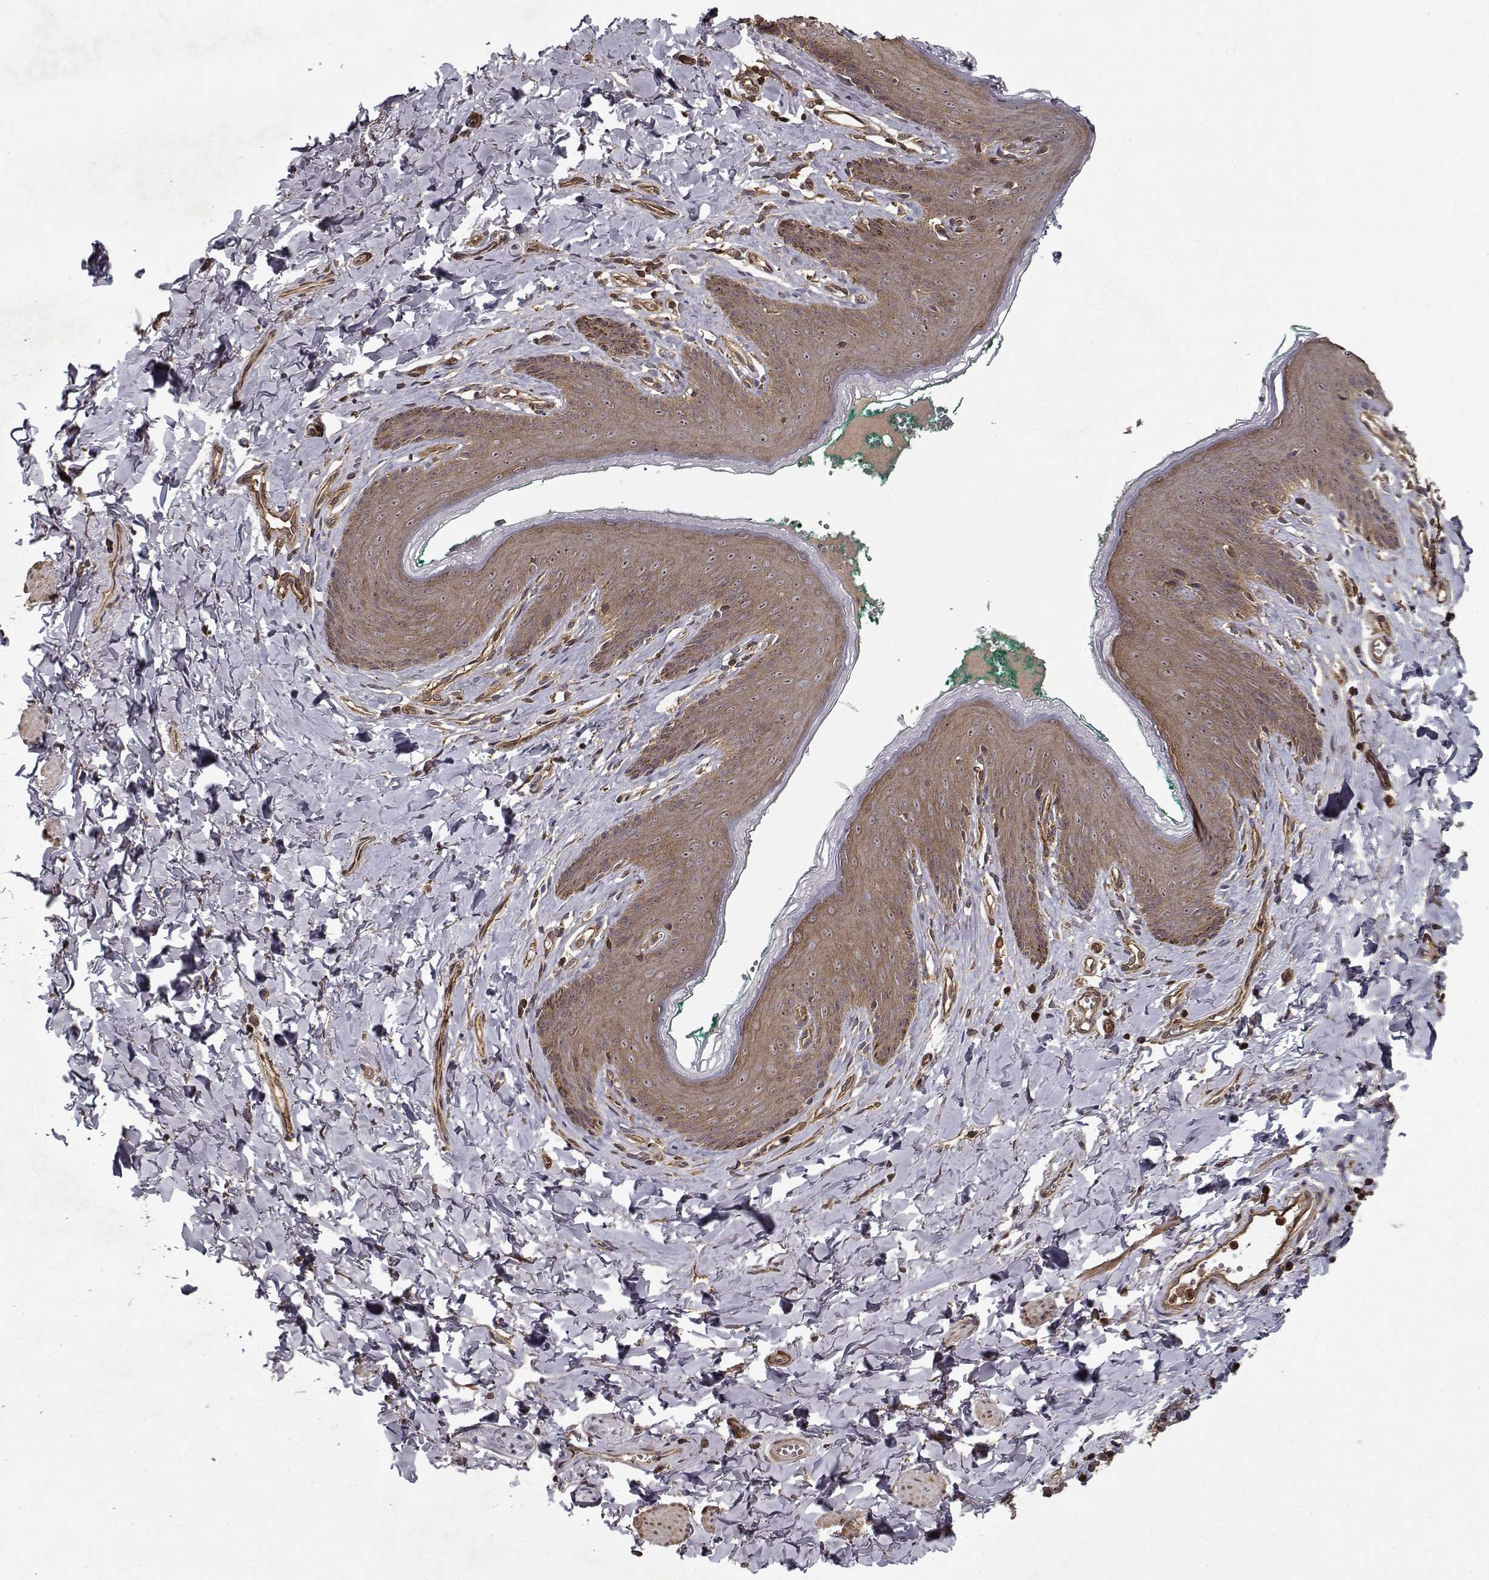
{"staining": {"intensity": "moderate", "quantity": ">75%", "location": "cytoplasmic/membranous"}, "tissue": "skin", "cell_type": "Epidermal cells", "image_type": "normal", "snomed": [{"axis": "morphology", "description": "Normal tissue, NOS"}, {"axis": "topography", "description": "Vulva"}], "caption": "The image reveals staining of normal skin, revealing moderate cytoplasmic/membranous protein staining (brown color) within epidermal cells. The staining was performed using DAB (3,3'-diaminobenzidine), with brown indicating positive protein expression. Nuclei are stained blue with hematoxylin.", "gene": "PPP1R12A", "patient": {"sex": "female", "age": 66}}